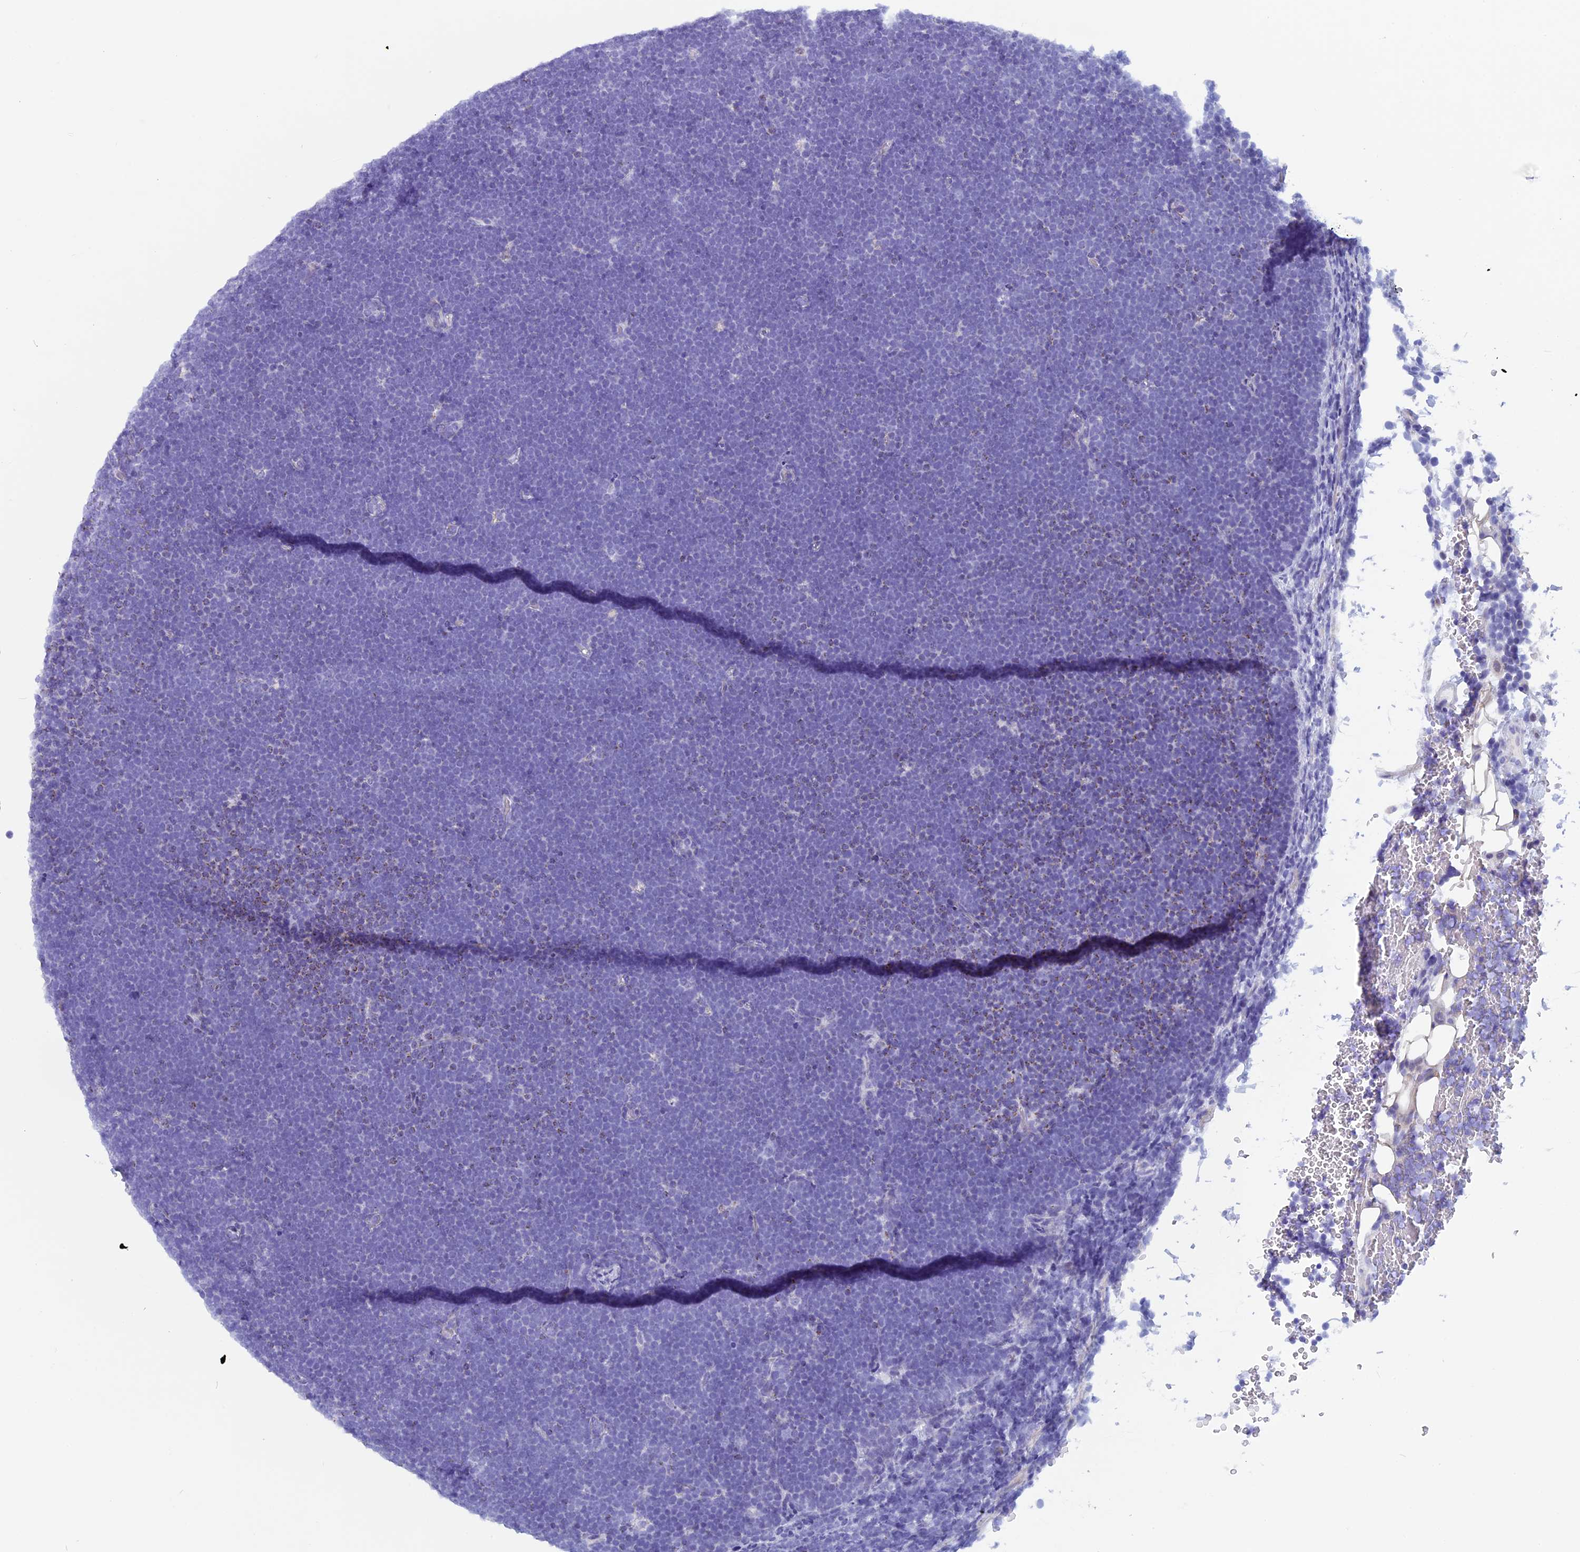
{"staining": {"intensity": "negative", "quantity": "none", "location": "none"}, "tissue": "lymphoma", "cell_type": "Tumor cells", "image_type": "cancer", "snomed": [{"axis": "morphology", "description": "Malignant lymphoma, non-Hodgkin's type, High grade"}, {"axis": "topography", "description": "Lymph node"}], "caption": "The immunohistochemistry micrograph has no significant positivity in tumor cells of lymphoma tissue.", "gene": "ZNF563", "patient": {"sex": "male", "age": 13}}